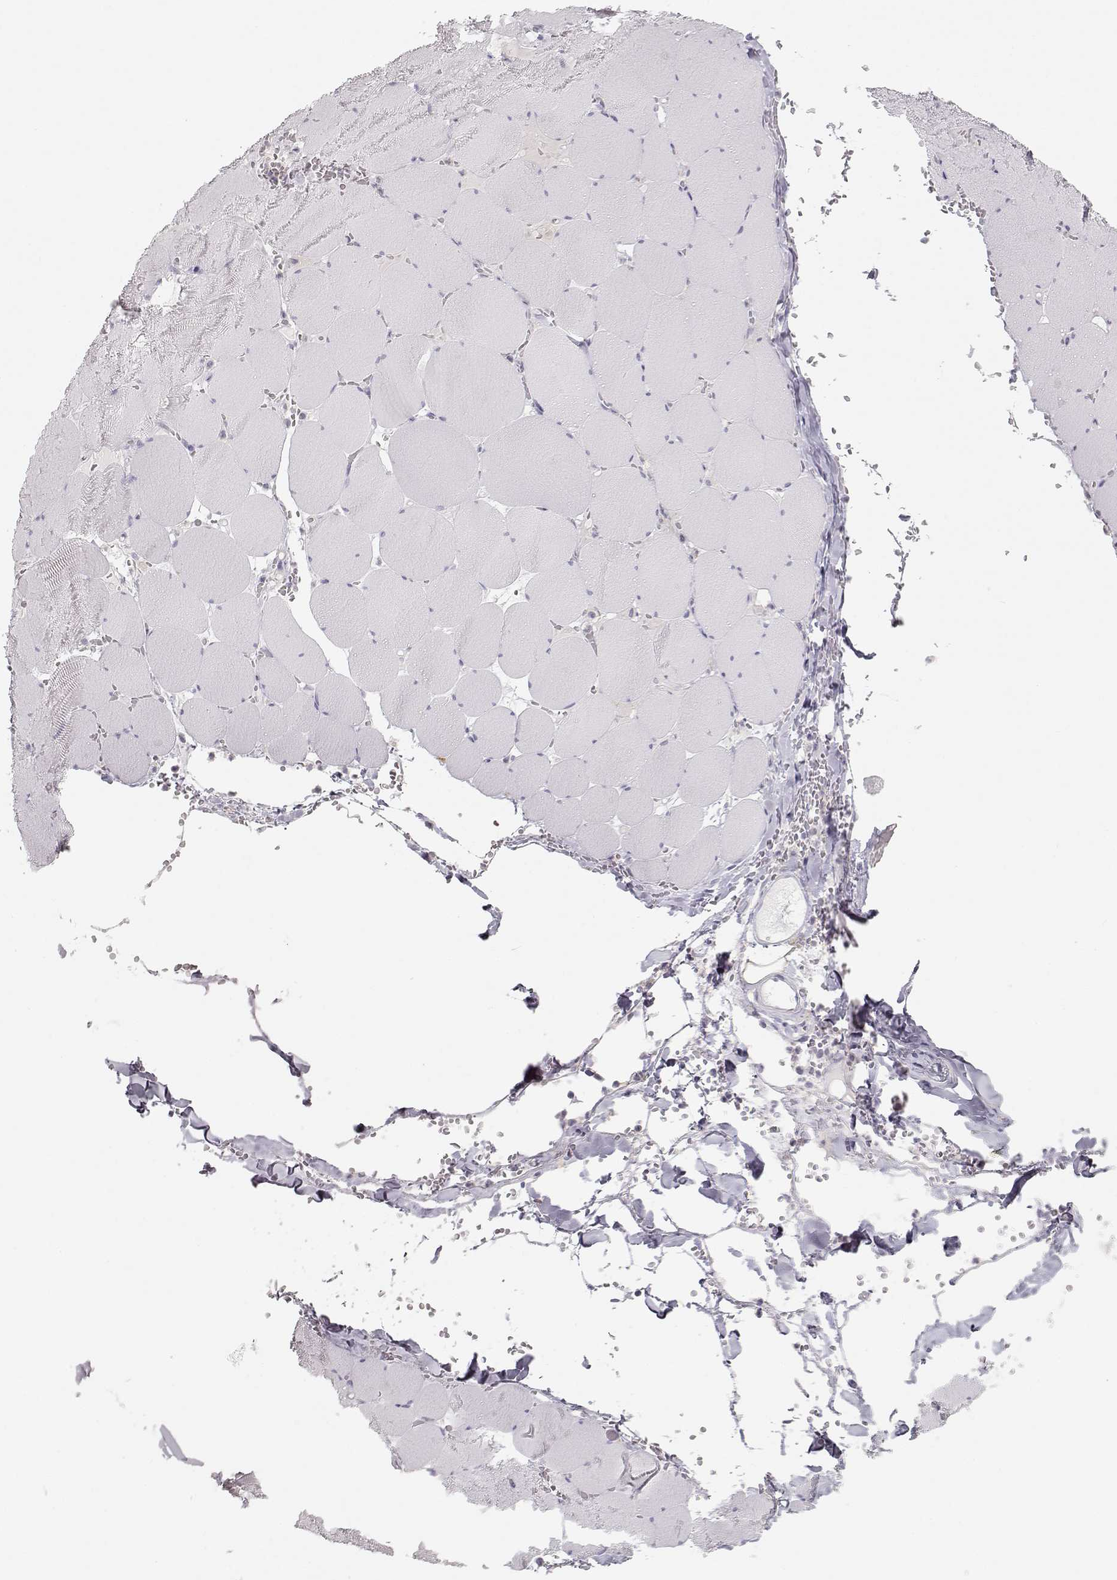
{"staining": {"intensity": "negative", "quantity": "none", "location": "none"}, "tissue": "skeletal muscle", "cell_type": "Myocytes", "image_type": "normal", "snomed": [{"axis": "morphology", "description": "Normal tissue, NOS"}, {"axis": "morphology", "description": "Malignant melanoma, Metastatic site"}, {"axis": "topography", "description": "Skeletal muscle"}], "caption": "DAB immunohistochemical staining of benign human skeletal muscle demonstrates no significant staining in myocytes.", "gene": "FAM166A", "patient": {"sex": "male", "age": 50}}